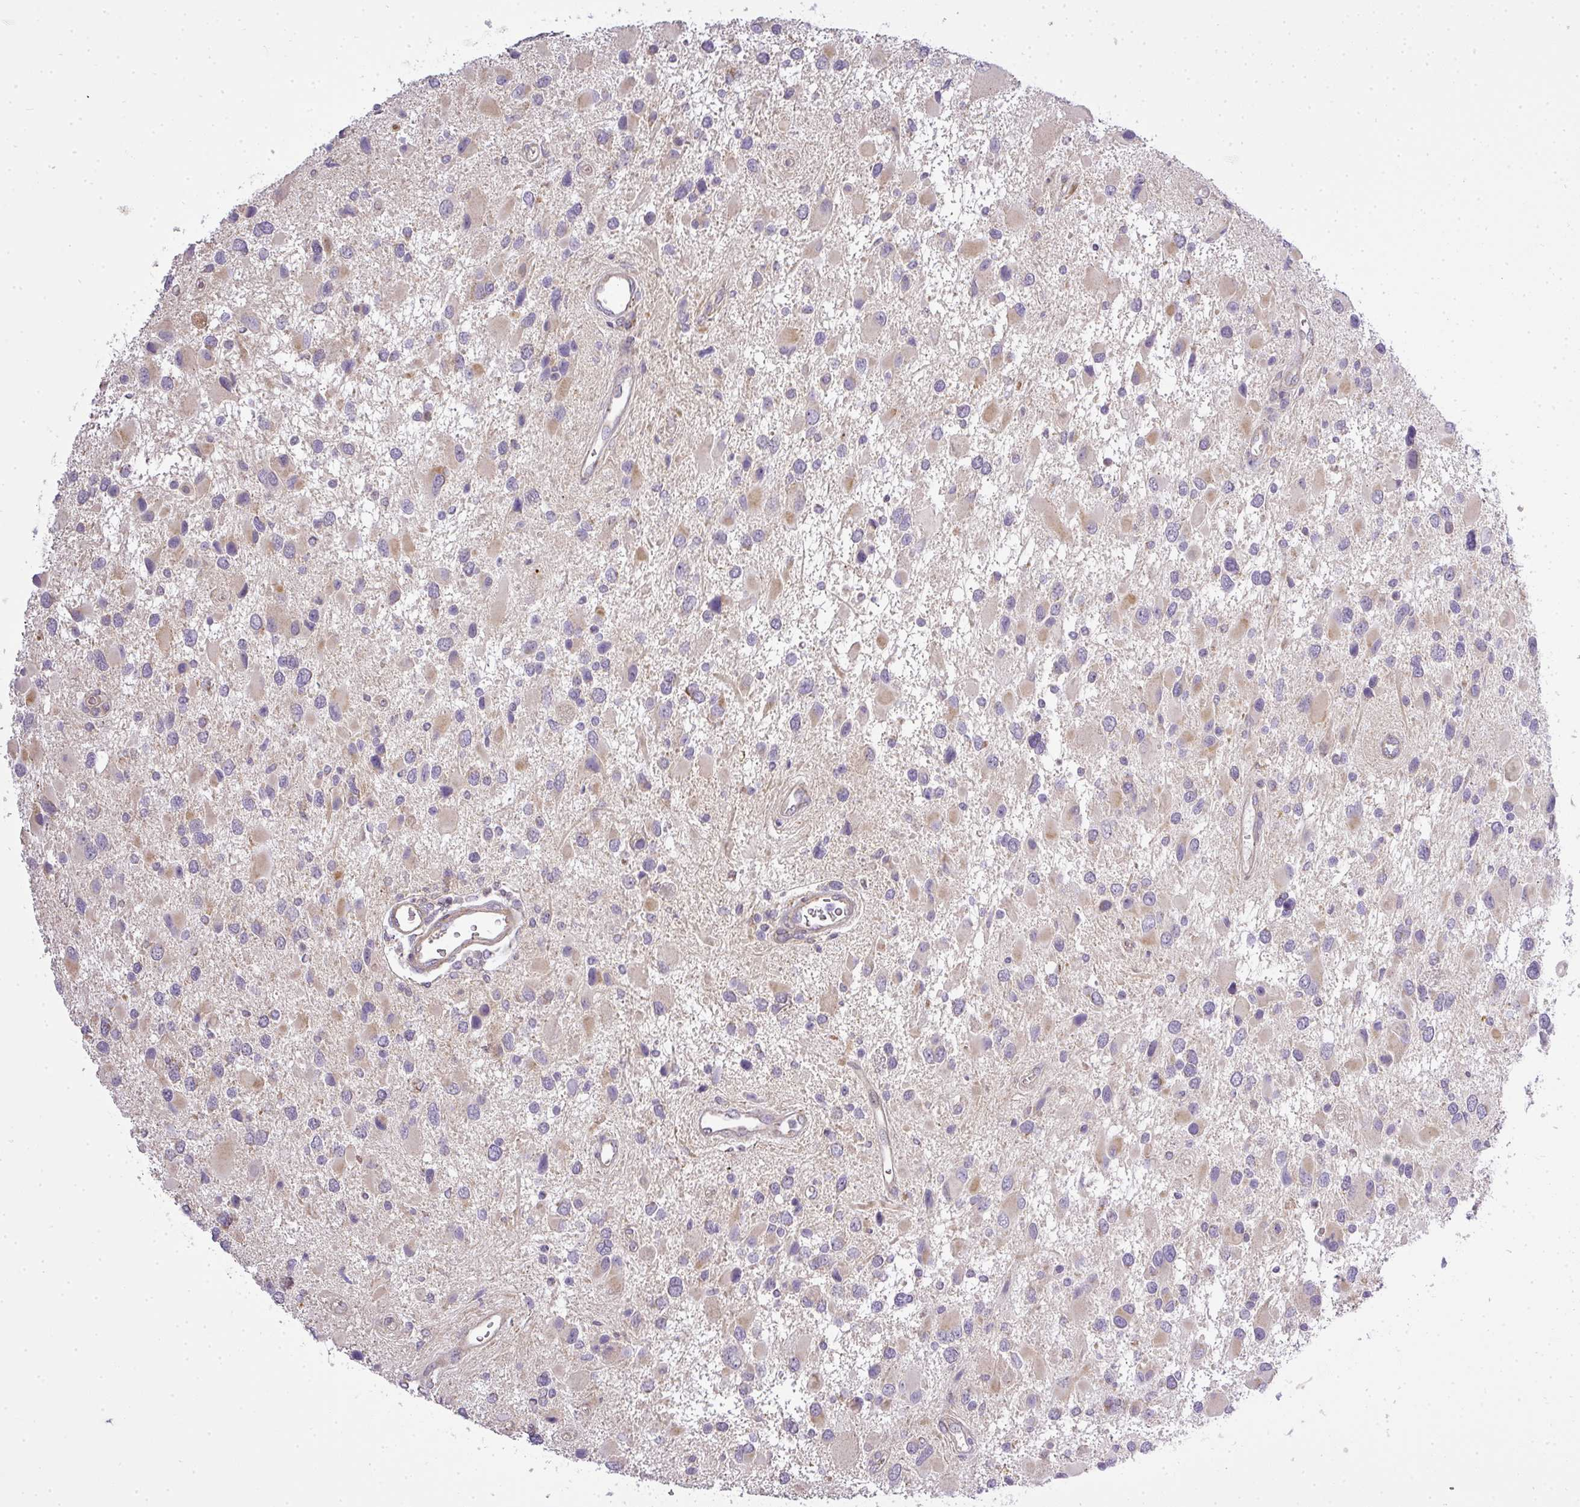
{"staining": {"intensity": "weak", "quantity": "<25%", "location": "cytoplasmic/membranous"}, "tissue": "glioma", "cell_type": "Tumor cells", "image_type": "cancer", "snomed": [{"axis": "morphology", "description": "Glioma, malignant, High grade"}, {"axis": "topography", "description": "Brain"}], "caption": "Glioma stained for a protein using immunohistochemistry (IHC) exhibits no positivity tumor cells.", "gene": "ZDHHC1", "patient": {"sex": "male", "age": 53}}